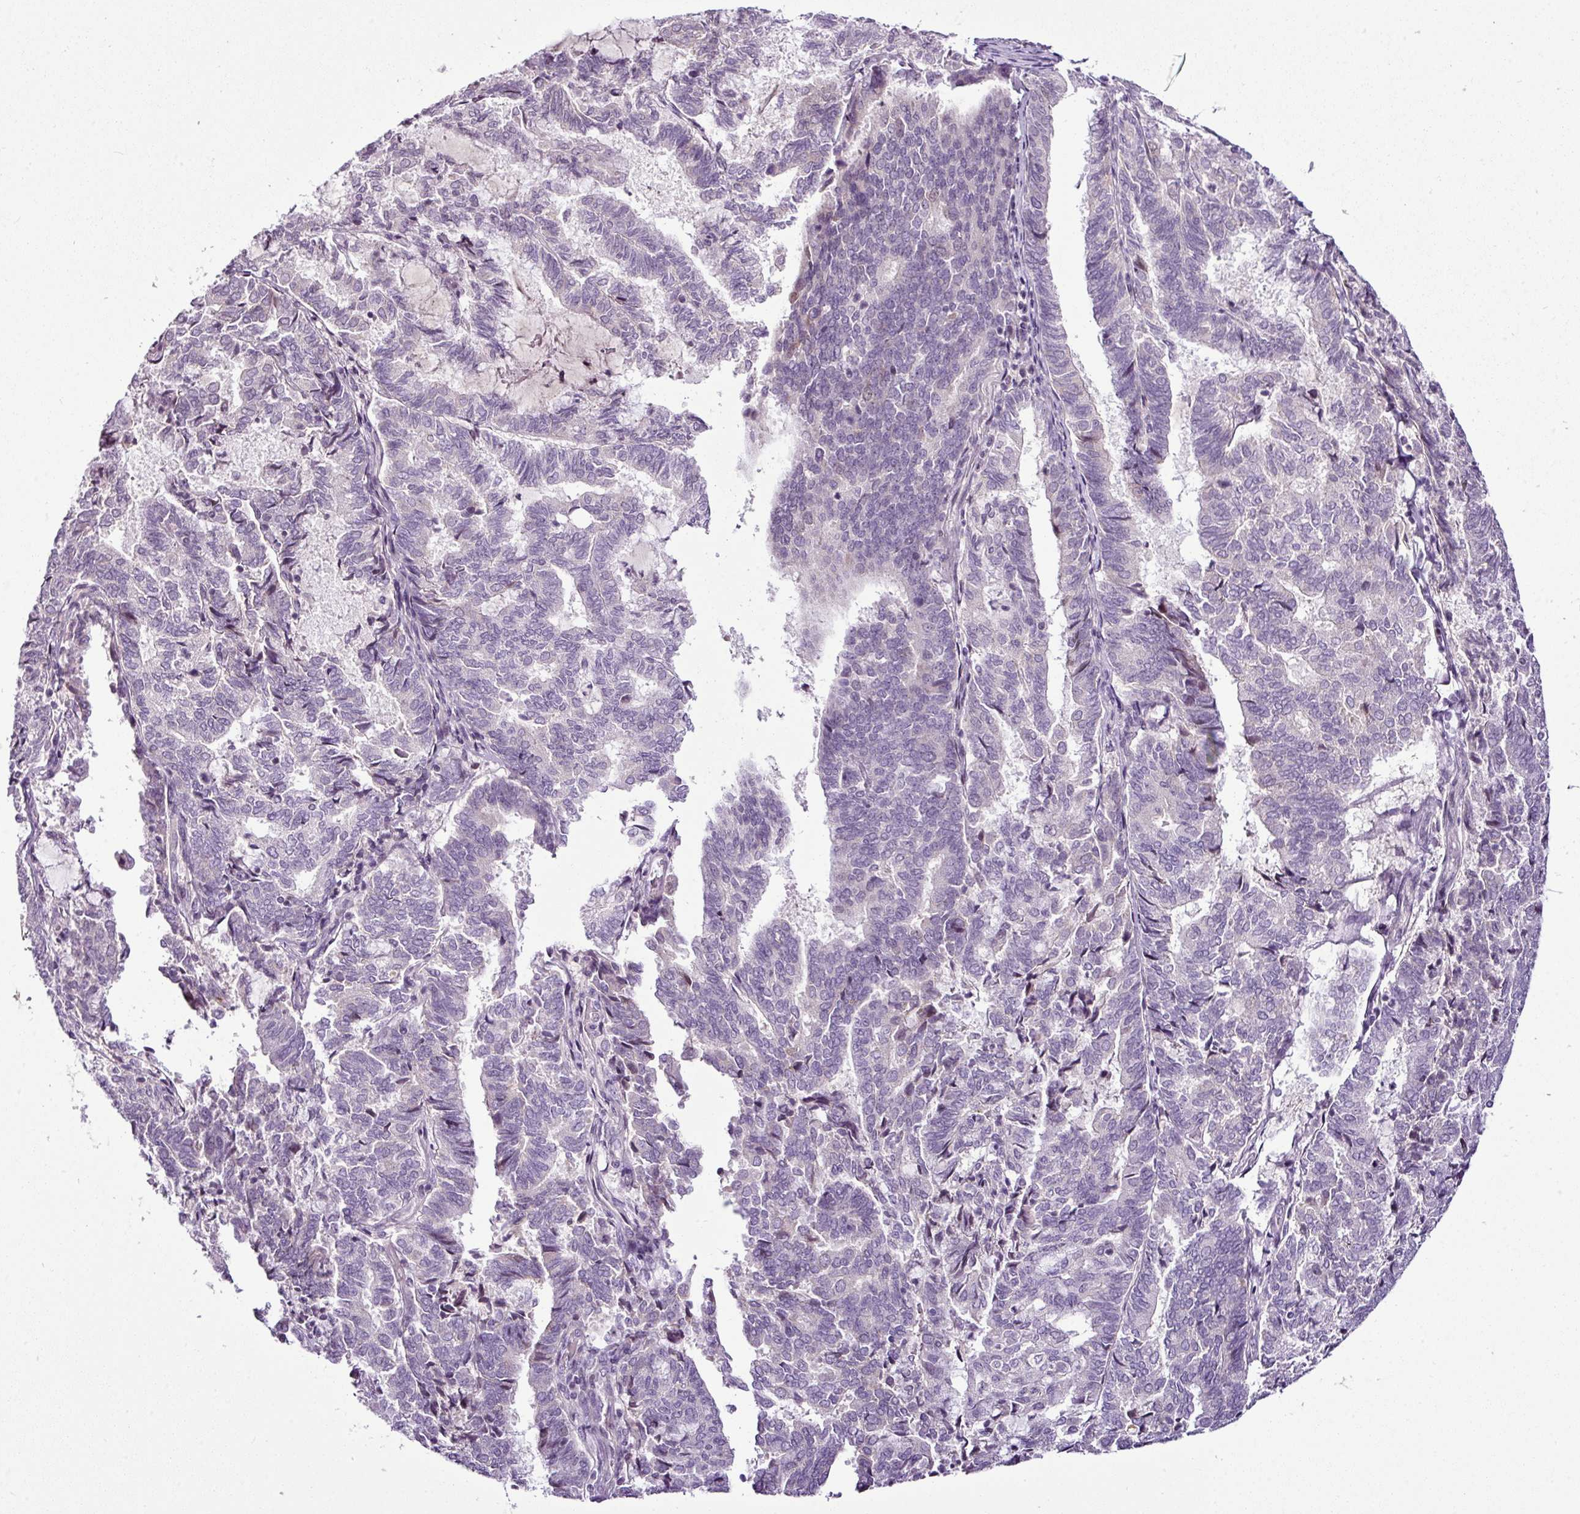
{"staining": {"intensity": "negative", "quantity": "none", "location": "none"}, "tissue": "endometrial cancer", "cell_type": "Tumor cells", "image_type": "cancer", "snomed": [{"axis": "morphology", "description": "Adenocarcinoma, NOS"}, {"axis": "topography", "description": "Endometrium"}], "caption": "This is a photomicrograph of IHC staining of adenocarcinoma (endometrial), which shows no positivity in tumor cells.", "gene": "TEX30", "patient": {"sex": "female", "age": 80}}